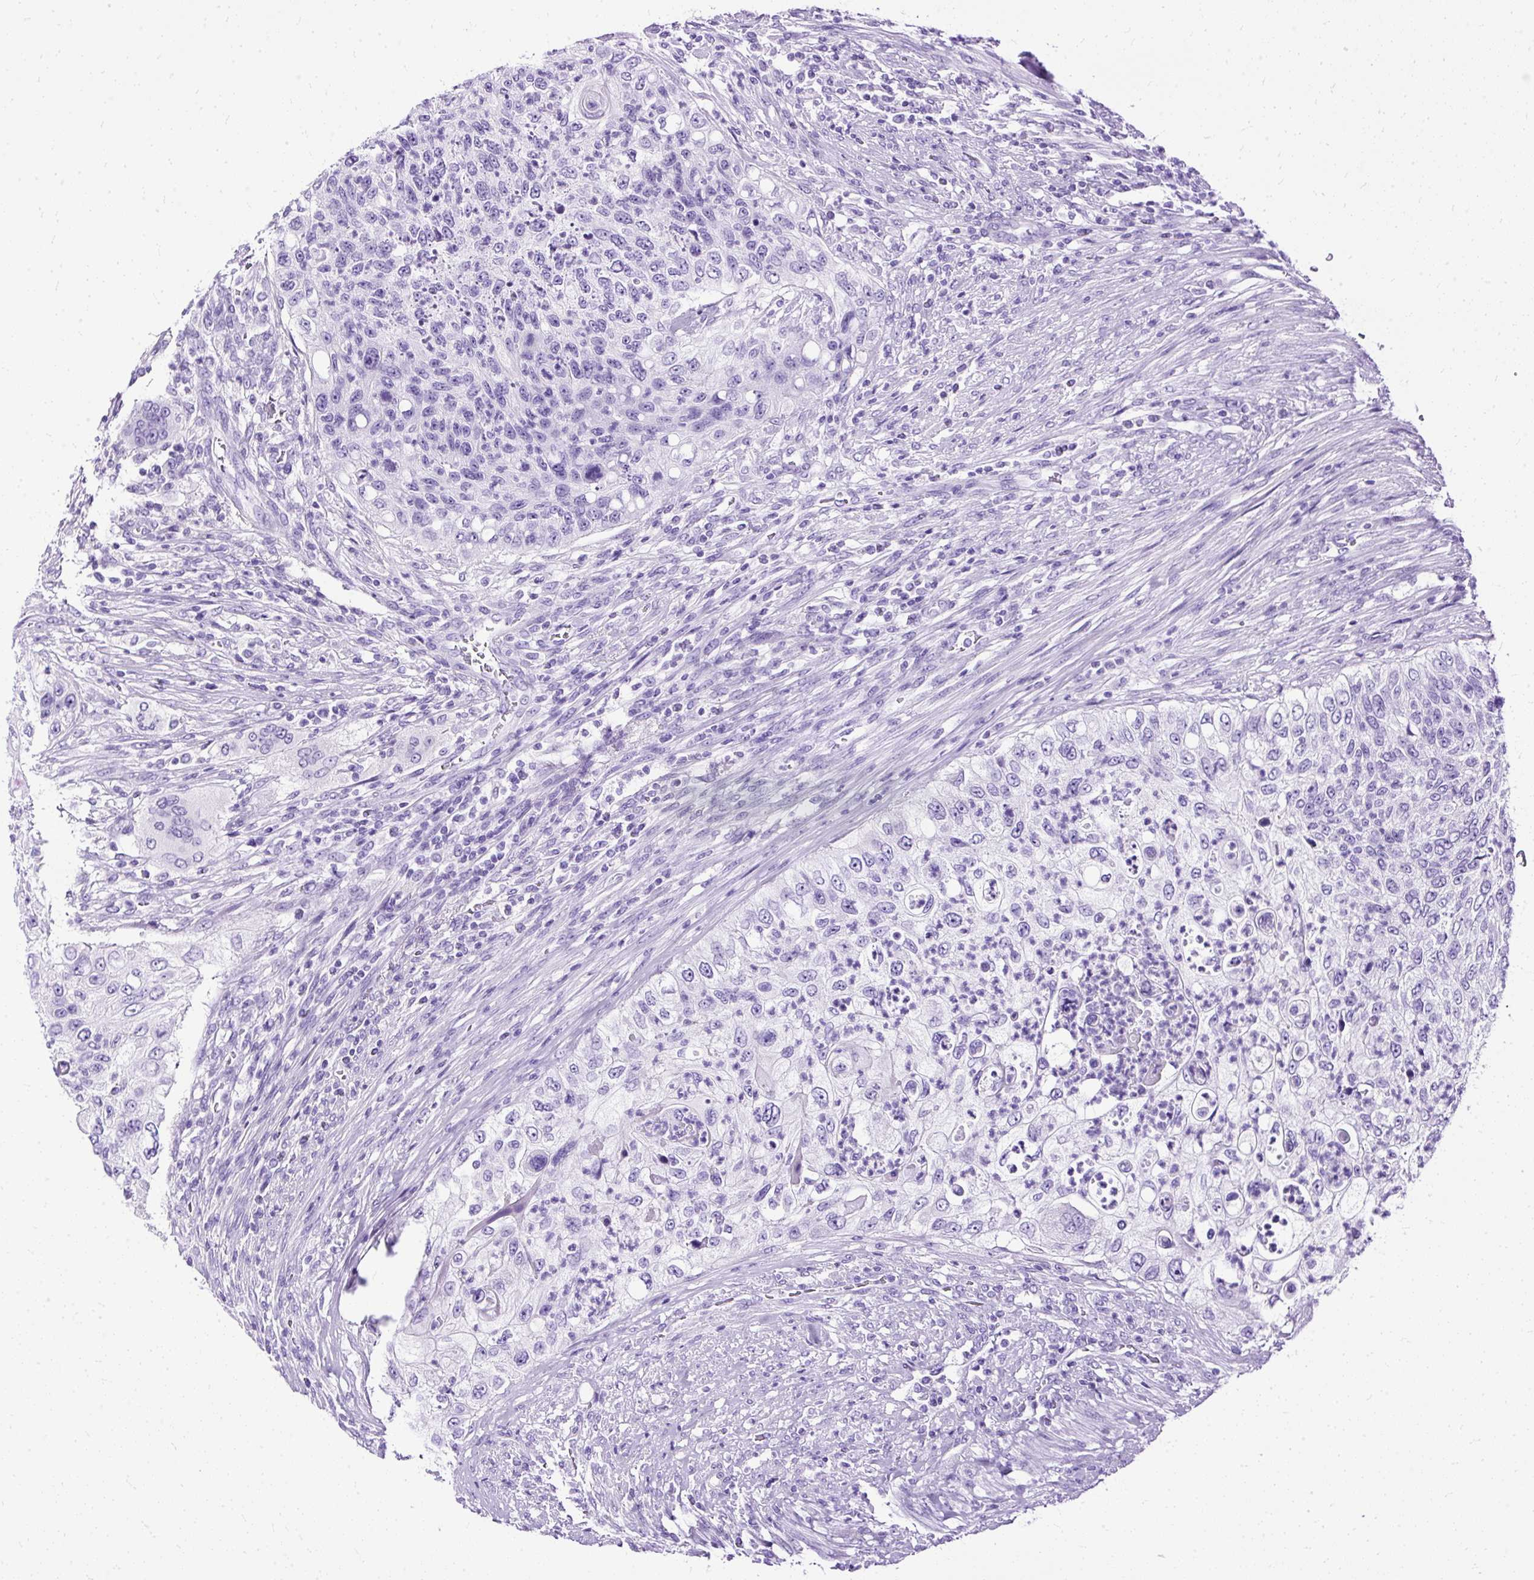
{"staining": {"intensity": "negative", "quantity": "none", "location": "none"}, "tissue": "urothelial cancer", "cell_type": "Tumor cells", "image_type": "cancer", "snomed": [{"axis": "morphology", "description": "Urothelial carcinoma, High grade"}, {"axis": "topography", "description": "Urinary bladder"}], "caption": "This is a photomicrograph of immunohistochemistry (IHC) staining of urothelial cancer, which shows no staining in tumor cells.", "gene": "SLC8A2", "patient": {"sex": "female", "age": 60}}